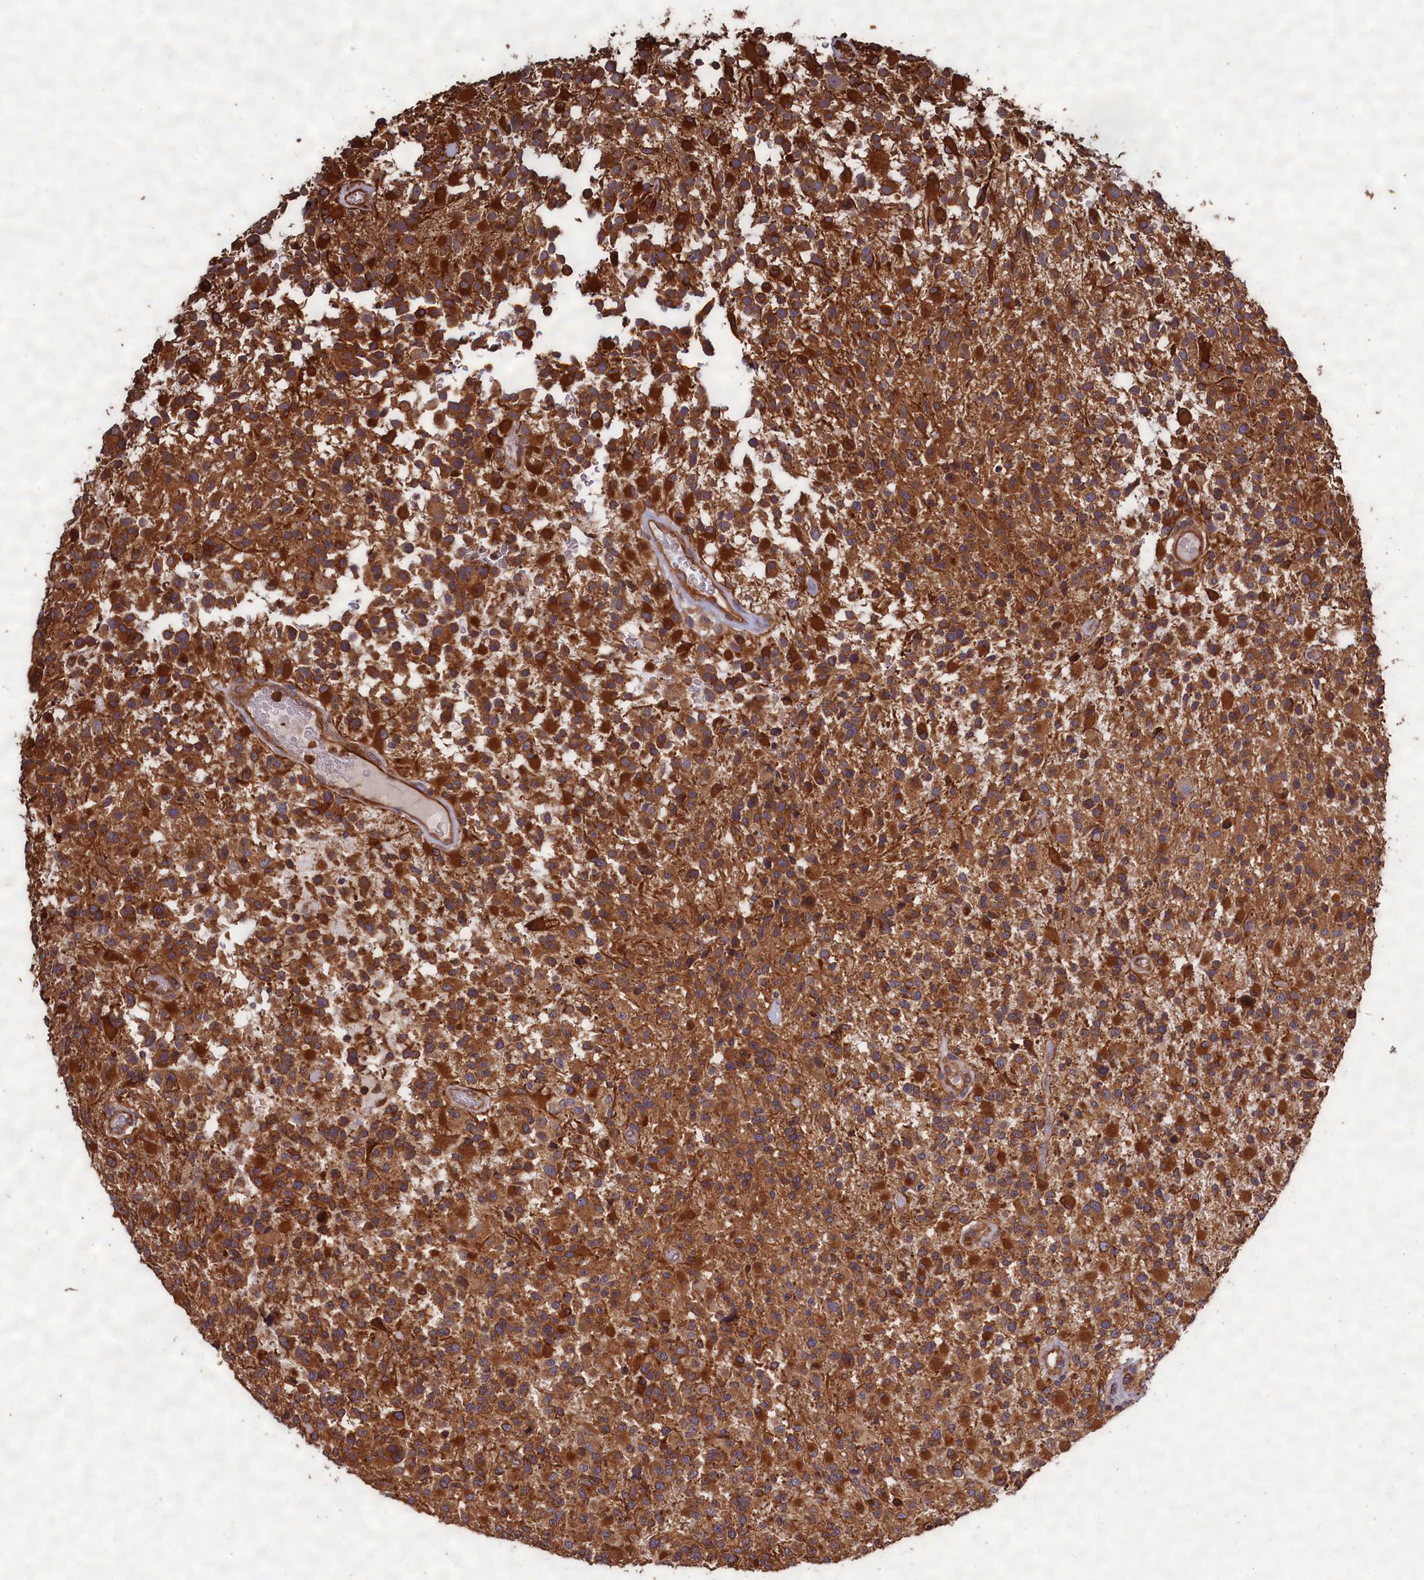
{"staining": {"intensity": "strong", "quantity": ">75%", "location": "cytoplasmic/membranous"}, "tissue": "glioma", "cell_type": "Tumor cells", "image_type": "cancer", "snomed": [{"axis": "morphology", "description": "Glioma, malignant, High grade"}, {"axis": "morphology", "description": "Glioblastoma, NOS"}, {"axis": "topography", "description": "Brain"}], "caption": "Immunohistochemical staining of human glioblastoma reveals strong cytoplasmic/membranous protein staining in approximately >75% of tumor cells. Using DAB (3,3'-diaminobenzidine) (brown) and hematoxylin (blue) stains, captured at high magnification using brightfield microscopy.", "gene": "CCDC124", "patient": {"sex": "male", "age": 60}}